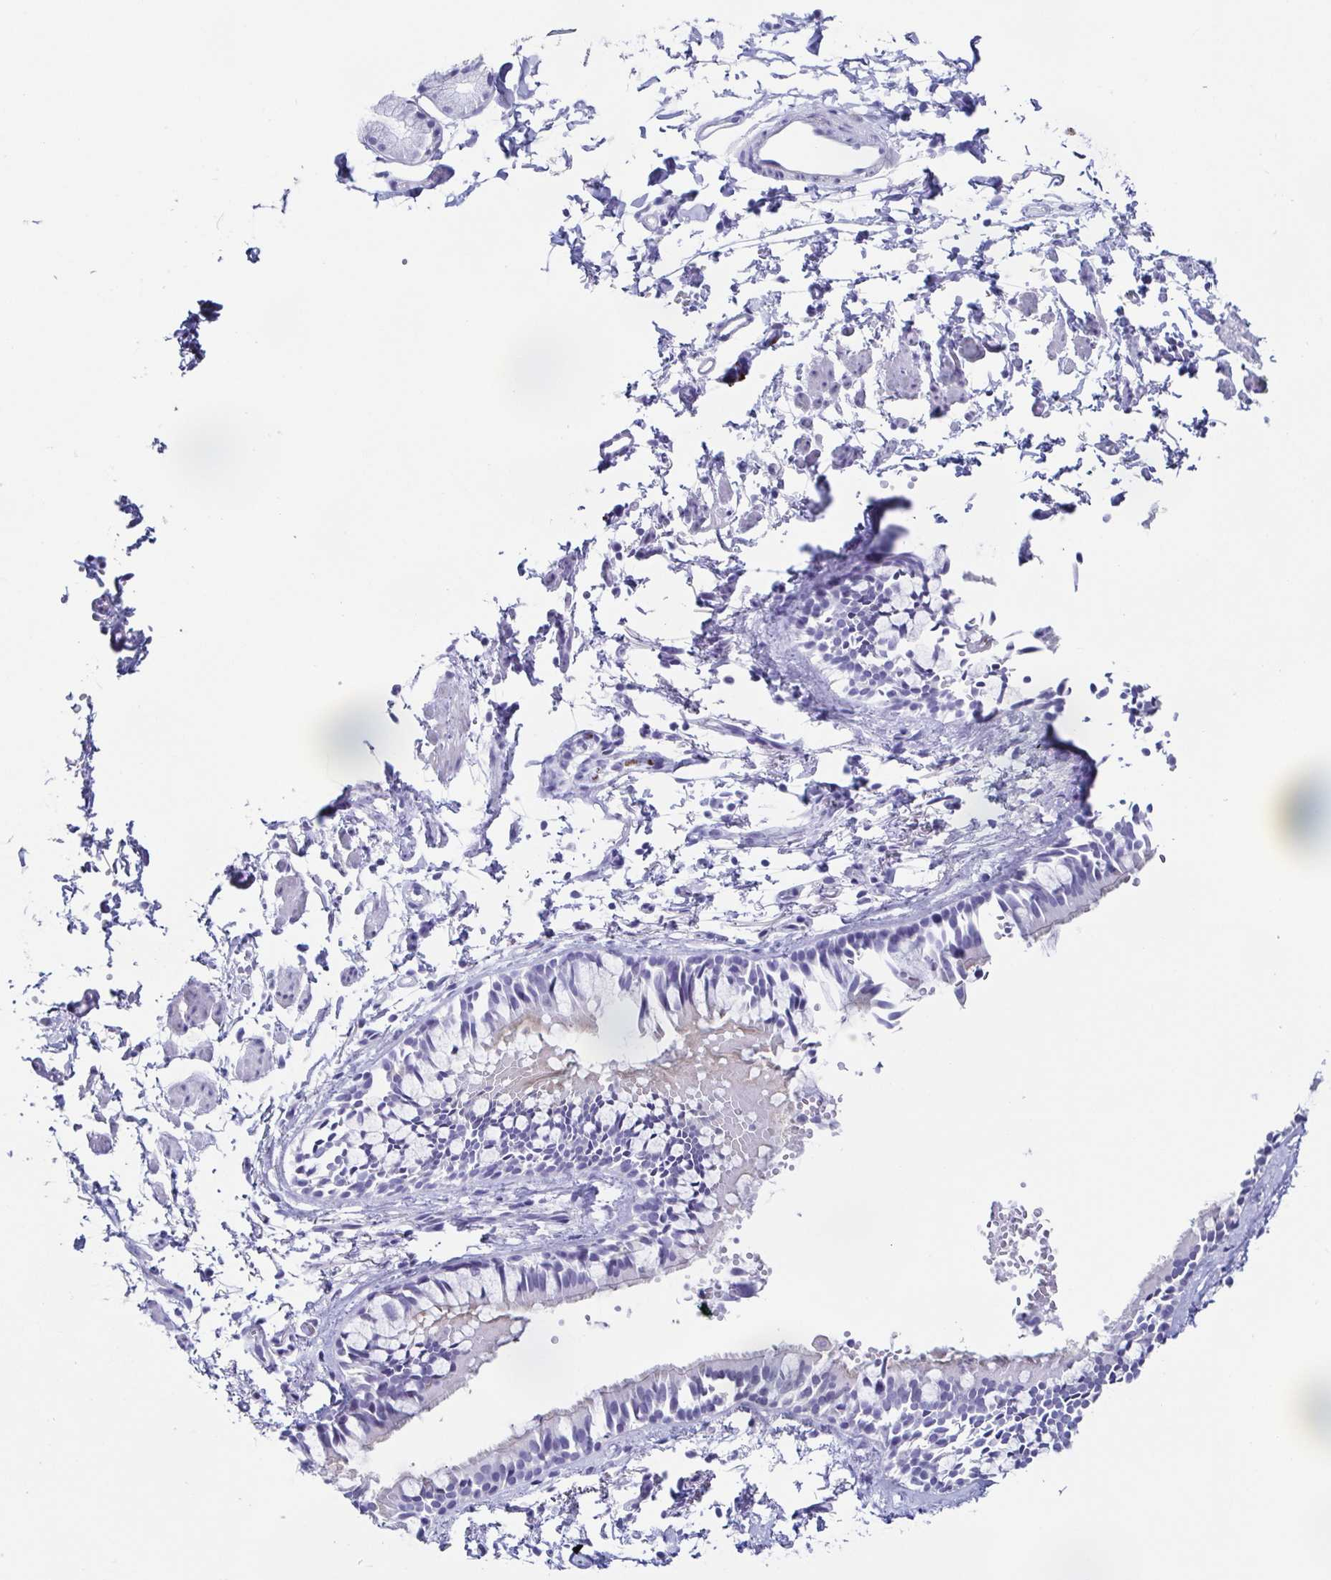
{"staining": {"intensity": "negative", "quantity": "none", "location": "none"}, "tissue": "bronchus", "cell_type": "Respiratory epithelial cells", "image_type": "normal", "snomed": [{"axis": "morphology", "description": "Normal tissue, NOS"}, {"axis": "topography", "description": "Bronchus"}], "caption": "DAB immunohistochemical staining of normal human bronchus exhibits no significant positivity in respiratory epithelial cells. (Brightfield microscopy of DAB immunohistochemistry at high magnification).", "gene": "TNNT2", "patient": {"sex": "female", "age": 59}}